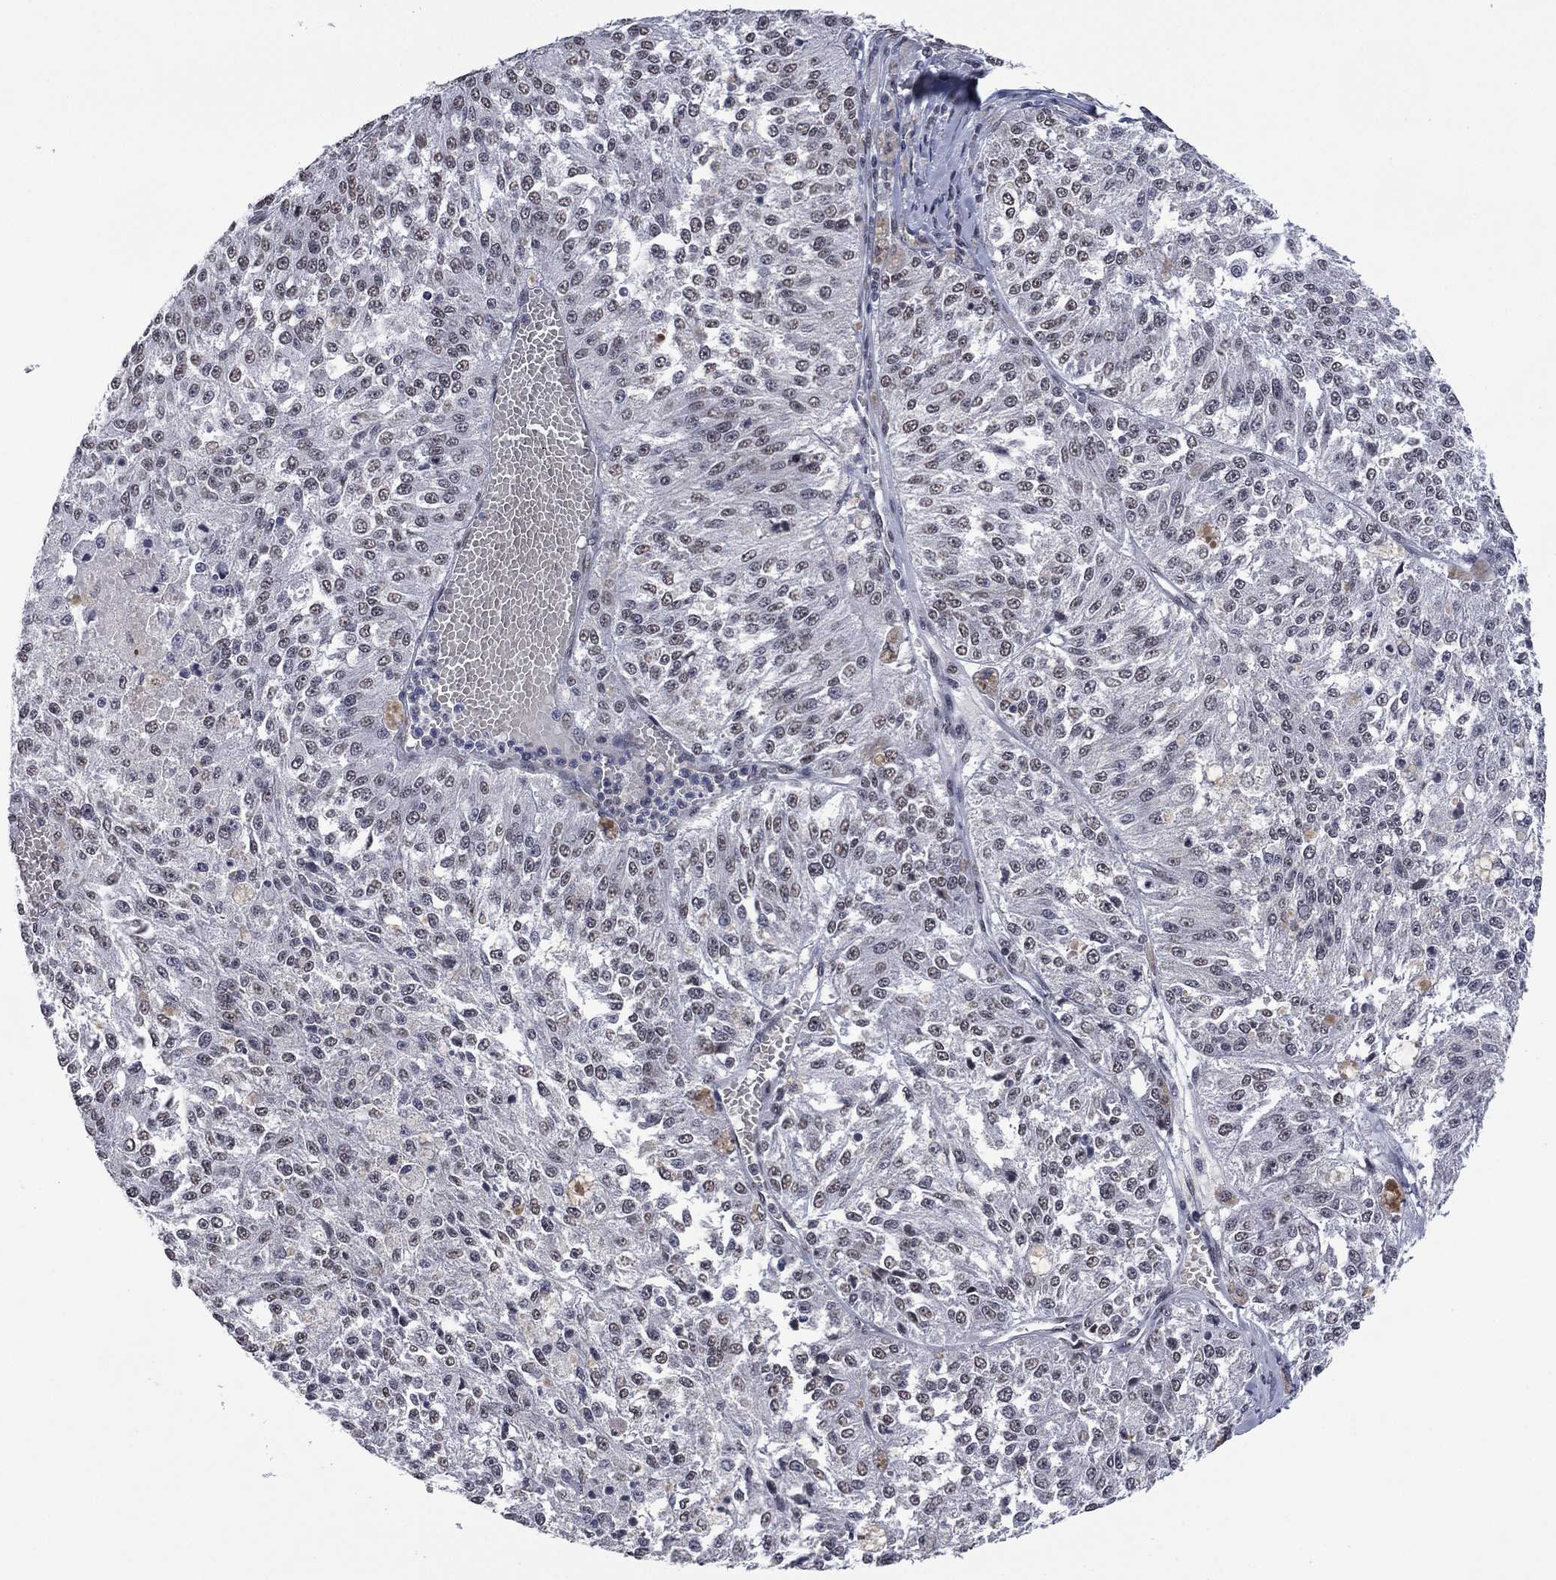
{"staining": {"intensity": "negative", "quantity": "none", "location": "none"}, "tissue": "melanoma", "cell_type": "Tumor cells", "image_type": "cancer", "snomed": [{"axis": "morphology", "description": "Malignant melanoma, Metastatic site"}, {"axis": "topography", "description": "Lymph node"}], "caption": "IHC histopathology image of human melanoma stained for a protein (brown), which displays no staining in tumor cells. (DAB (3,3'-diaminobenzidine) IHC with hematoxylin counter stain).", "gene": "EHMT1", "patient": {"sex": "female", "age": 64}}